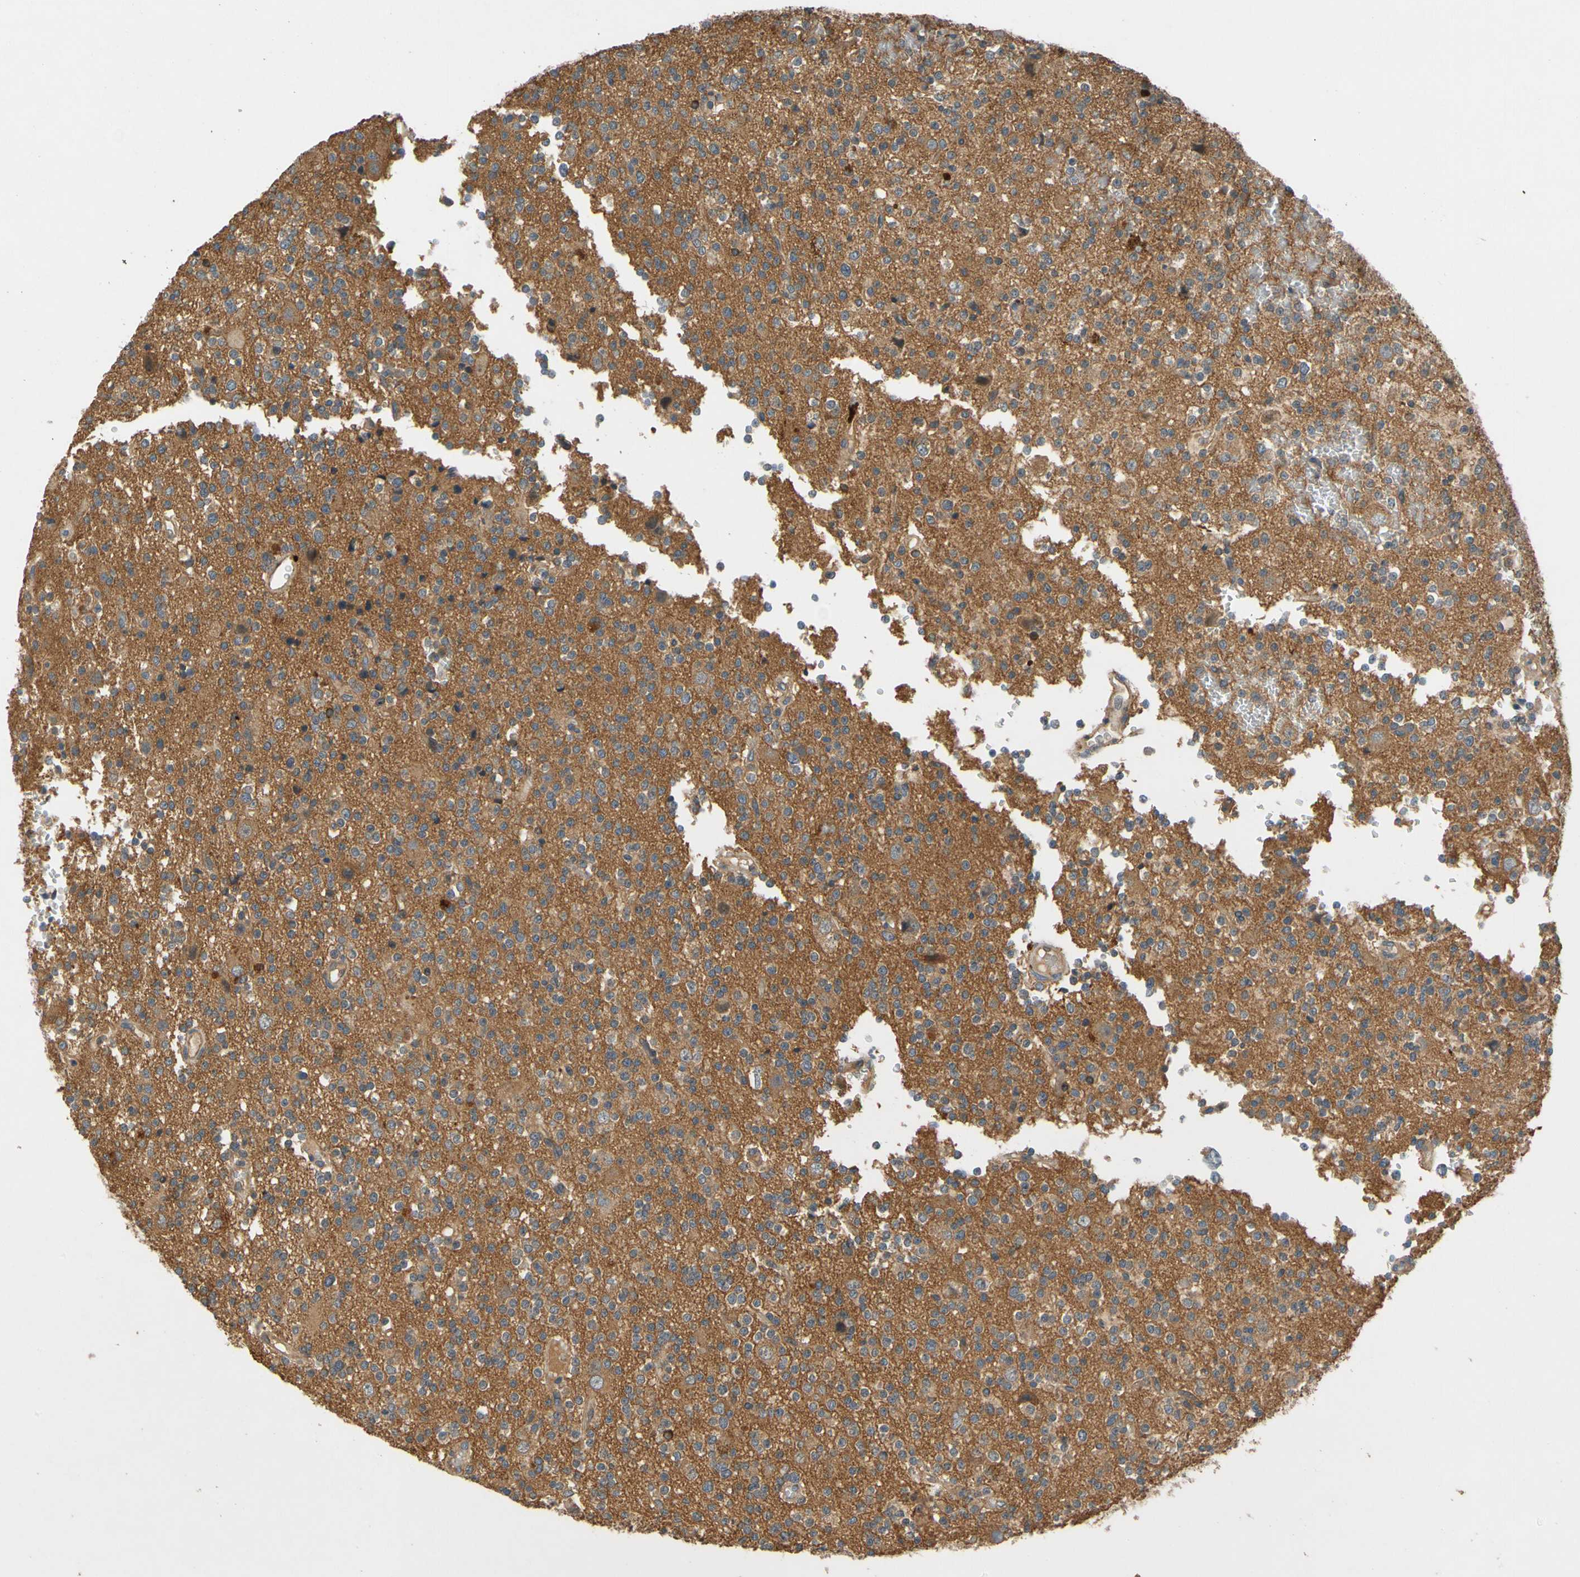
{"staining": {"intensity": "strong", "quantity": ">75%", "location": "cytoplasmic/membranous"}, "tissue": "glioma", "cell_type": "Tumor cells", "image_type": "cancer", "snomed": [{"axis": "morphology", "description": "Glioma, malignant, High grade"}, {"axis": "topography", "description": "Brain"}], "caption": "Immunohistochemistry (IHC) micrograph of neoplastic tissue: malignant glioma (high-grade) stained using IHC shows high levels of strong protein expression localized specifically in the cytoplasmic/membranous of tumor cells, appearing as a cytoplasmic/membranous brown color.", "gene": "USP46", "patient": {"sex": "male", "age": 47}}